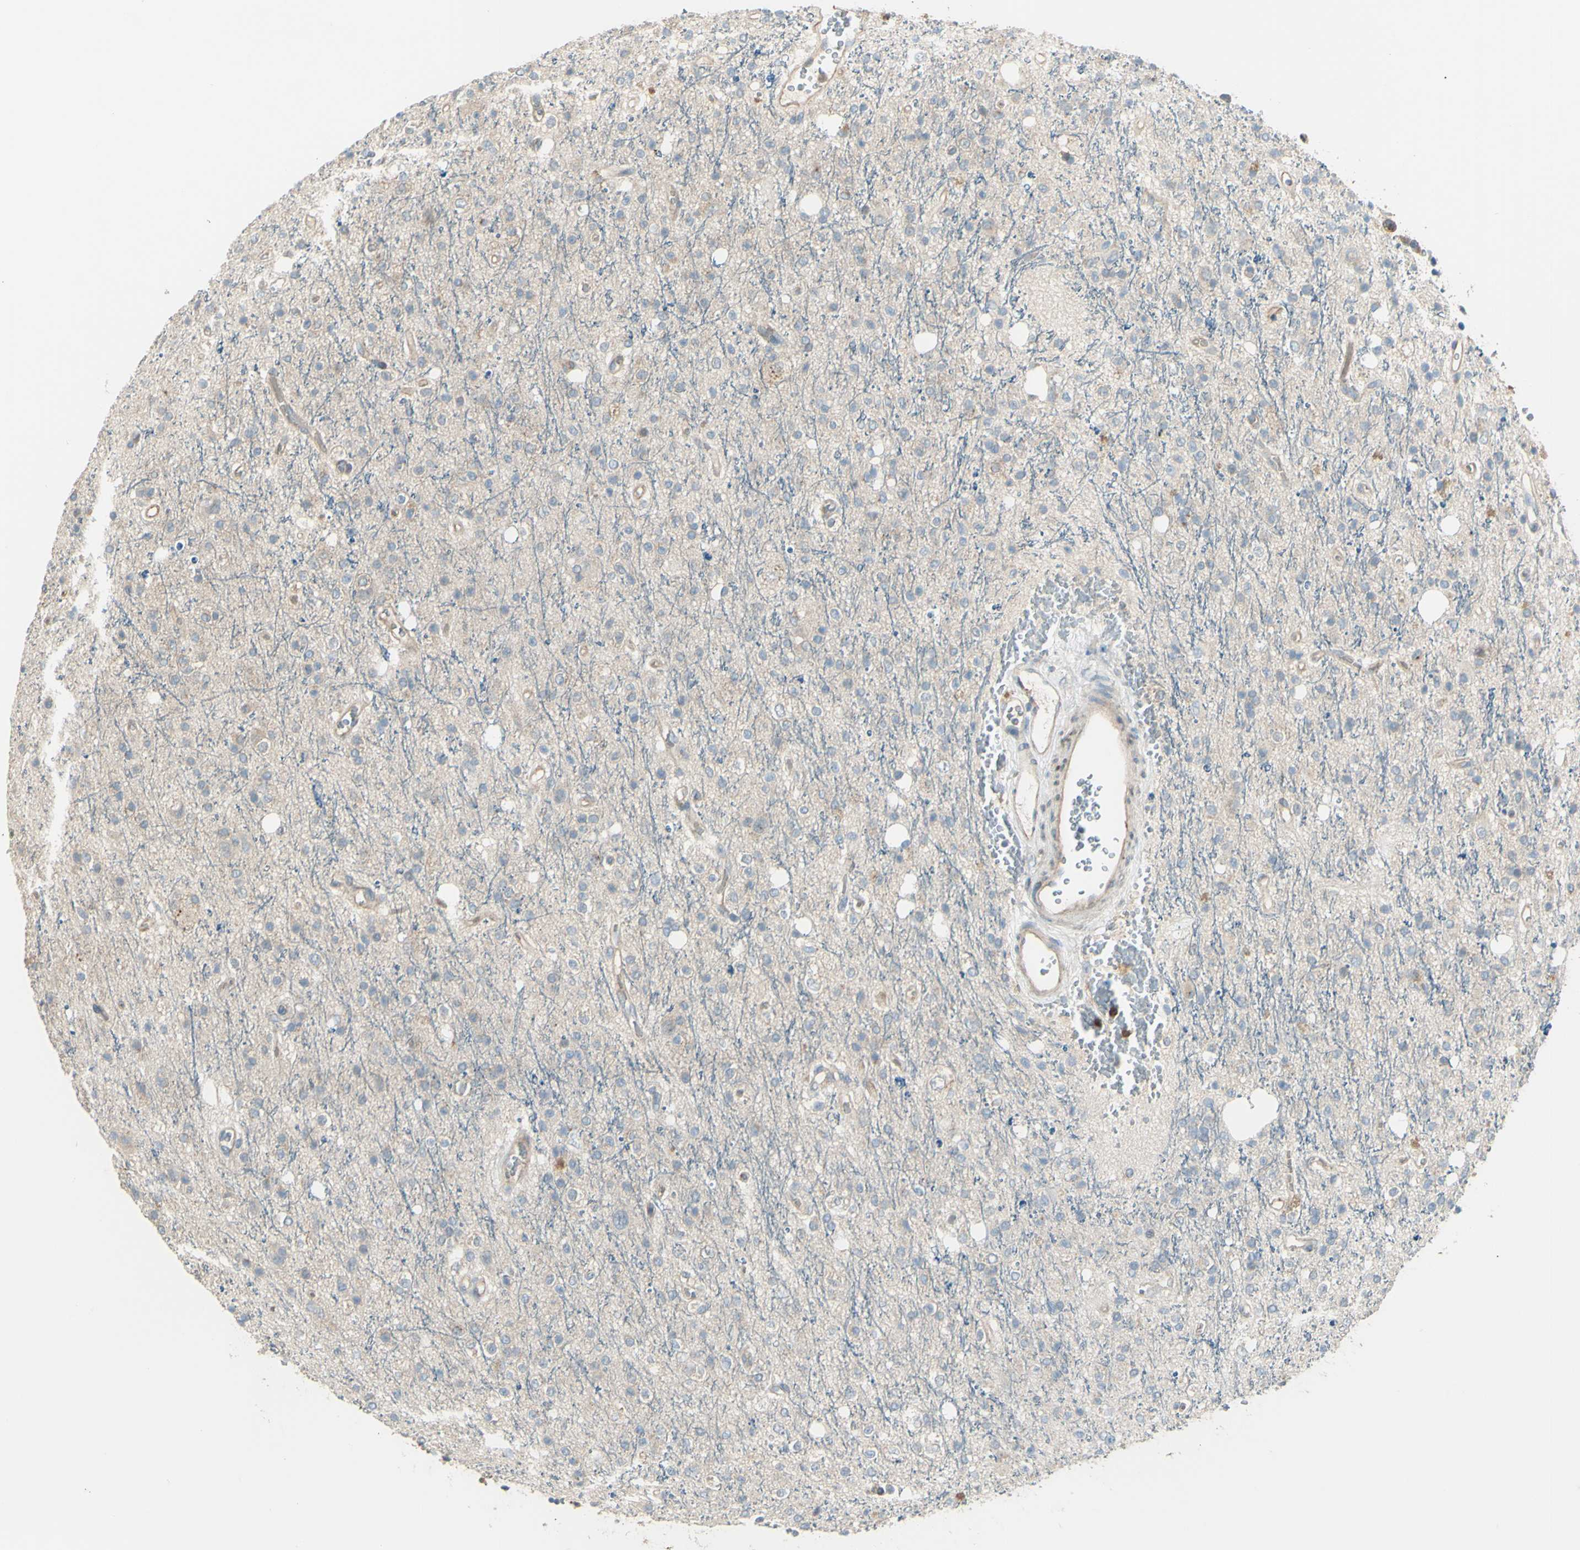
{"staining": {"intensity": "weak", "quantity": "<25%", "location": "cytoplasmic/membranous"}, "tissue": "glioma", "cell_type": "Tumor cells", "image_type": "cancer", "snomed": [{"axis": "morphology", "description": "Glioma, malignant, High grade"}, {"axis": "topography", "description": "Brain"}], "caption": "Immunohistochemistry histopathology image of neoplastic tissue: human glioma stained with DAB (3,3'-diaminobenzidine) reveals no significant protein expression in tumor cells.", "gene": "LMTK2", "patient": {"sex": "male", "age": 47}}